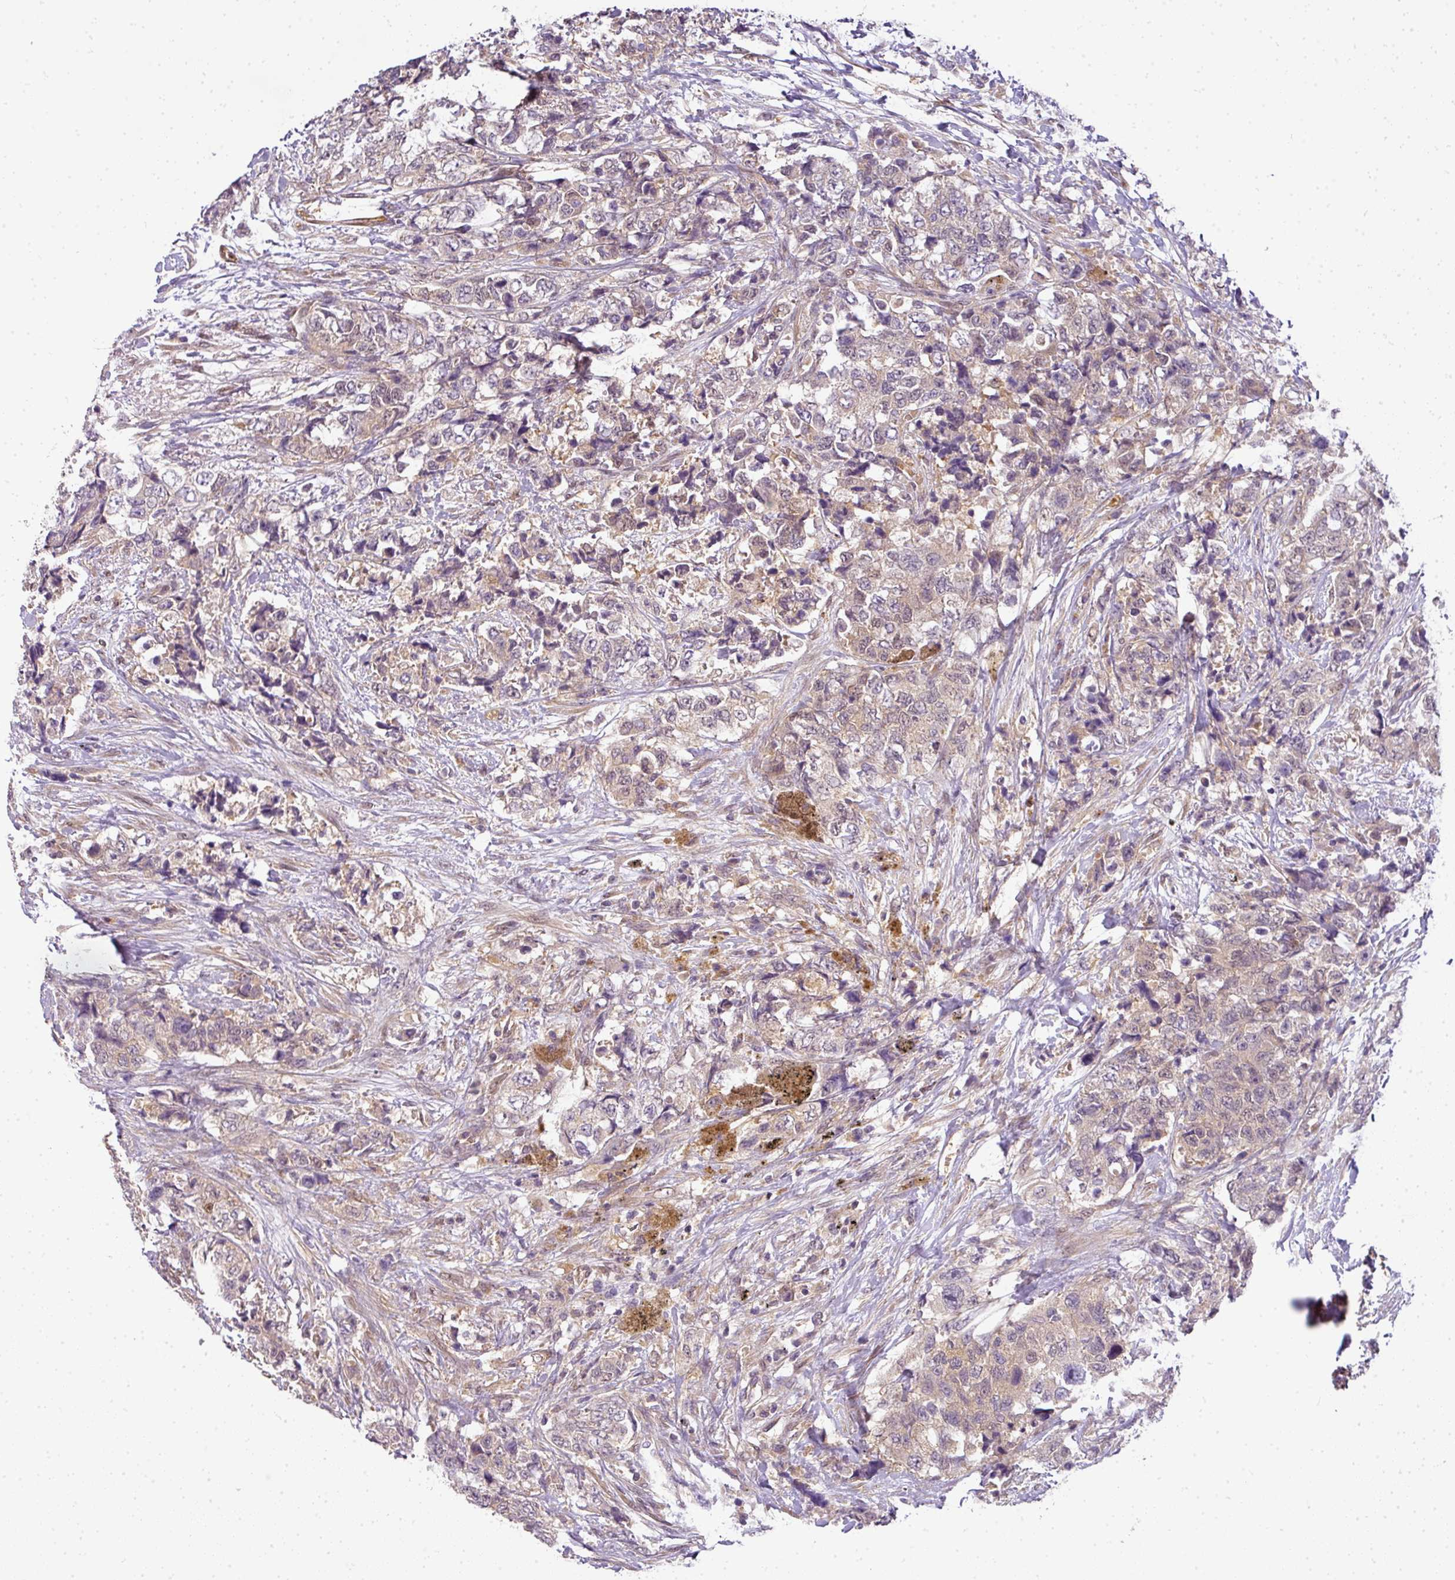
{"staining": {"intensity": "weak", "quantity": "25%-75%", "location": "cytoplasmic/membranous"}, "tissue": "urothelial cancer", "cell_type": "Tumor cells", "image_type": "cancer", "snomed": [{"axis": "morphology", "description": "Urothelial carcinoma, High grade"}, {"axis": "topography", "description": "Urinary bladder"}], "caption": "Urothelial carcinoma (high-grade) was stained to show a protein in brown. There is low levels of weak cytoplasmic/membranous positivity in about 25%-75% of tumor cells.", "gene": "ADH5", "patient": {"sex": "female", "age": 78}}